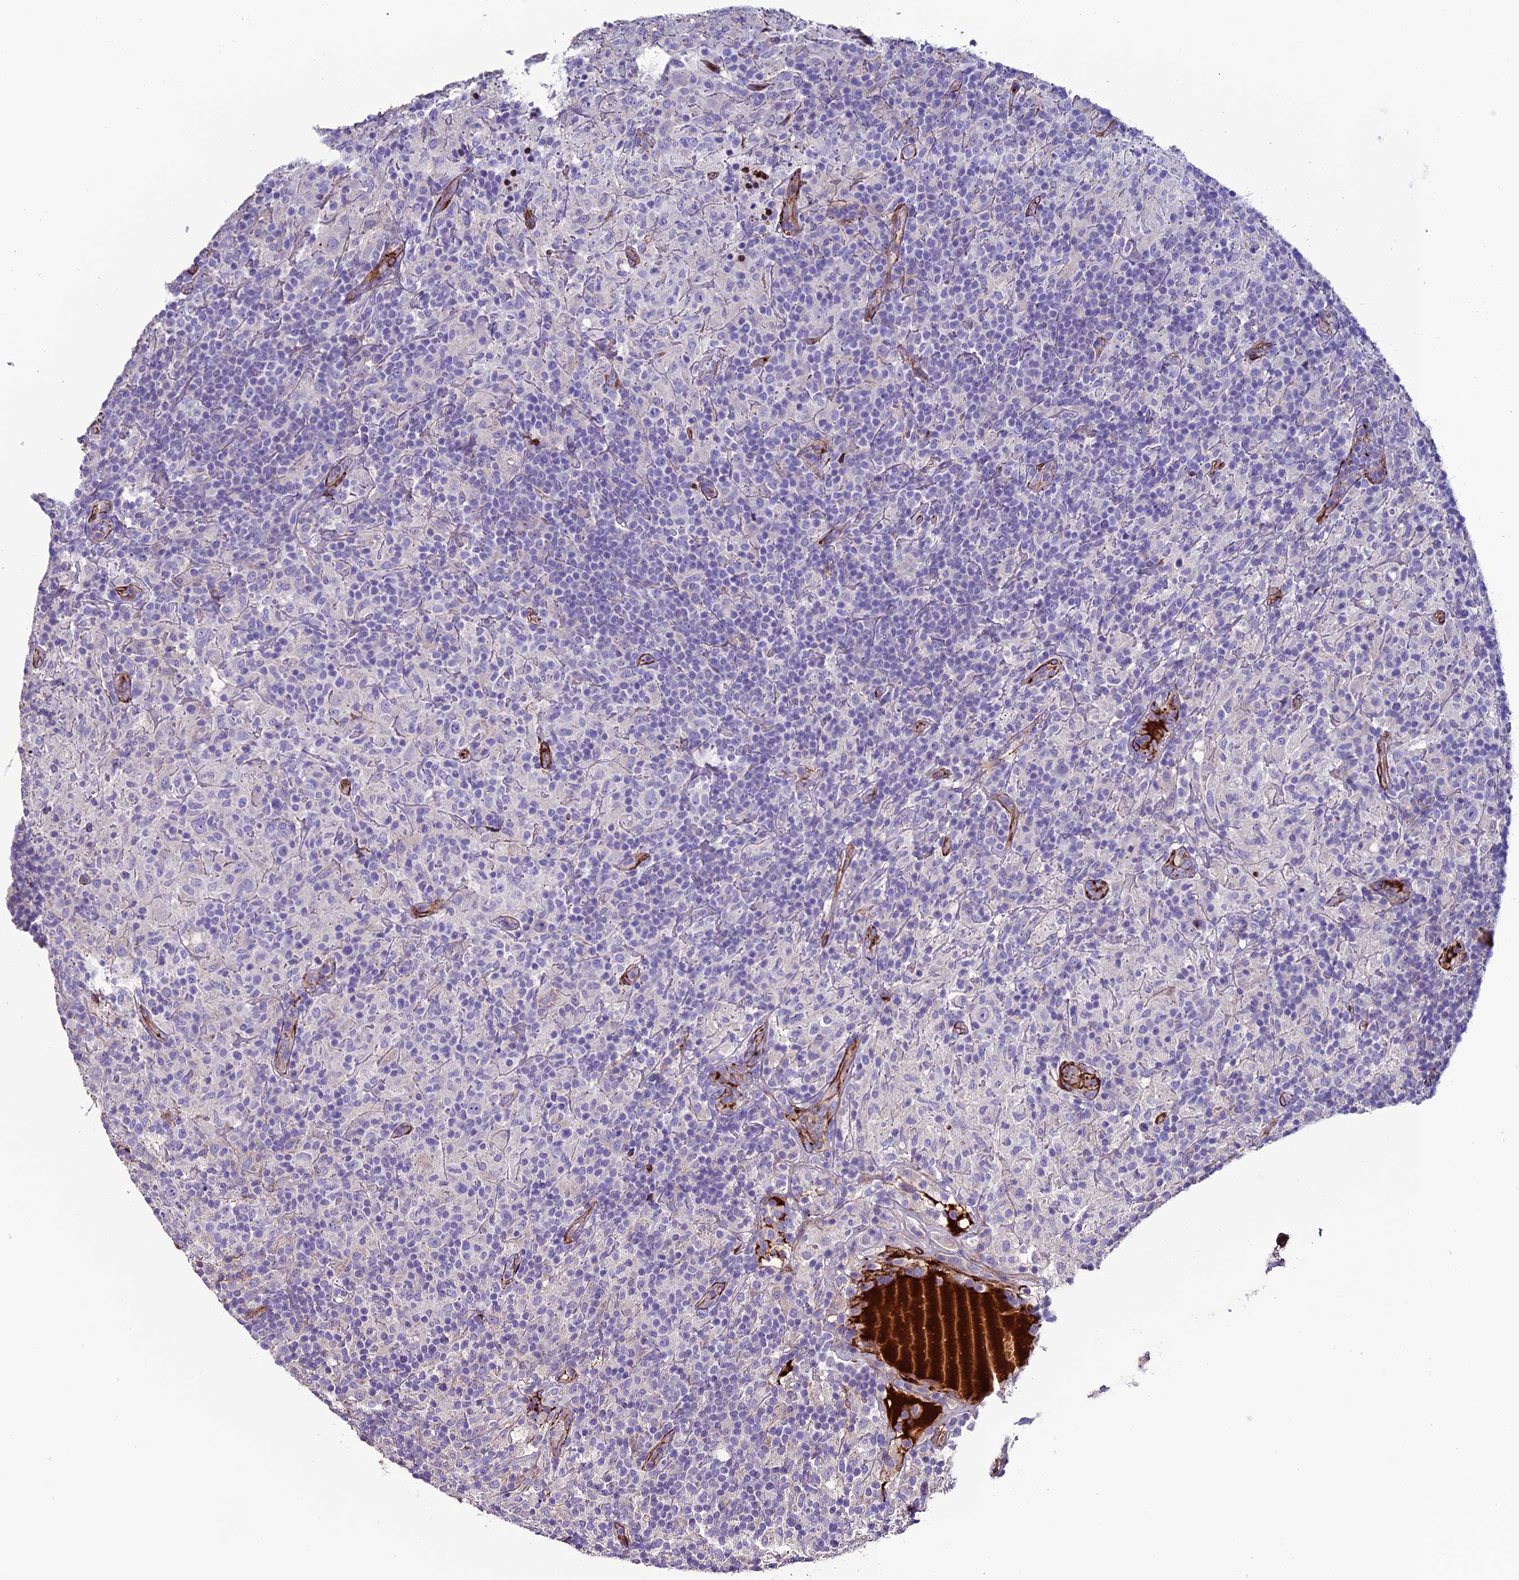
{"staining": {"intensity": "negative", "quantity": "none", "location": "none"}, "tissue": "lymphoma", "cell_type": "Tumor cells", "image_type": "cancer", "snomed": [{"axis": "morphology", "description": "Hodgkin's disease, NOS"}, {"axis": "topography", "description": "Lymph node"}], "caption": "IHC photomicrograph of neoplastic tissue: Hodgkin's disease stained with DAB shows no significant protein expression in tumor cells.", "gene": "REX1BD", "patient": {"sex": "male", "age": 70}}